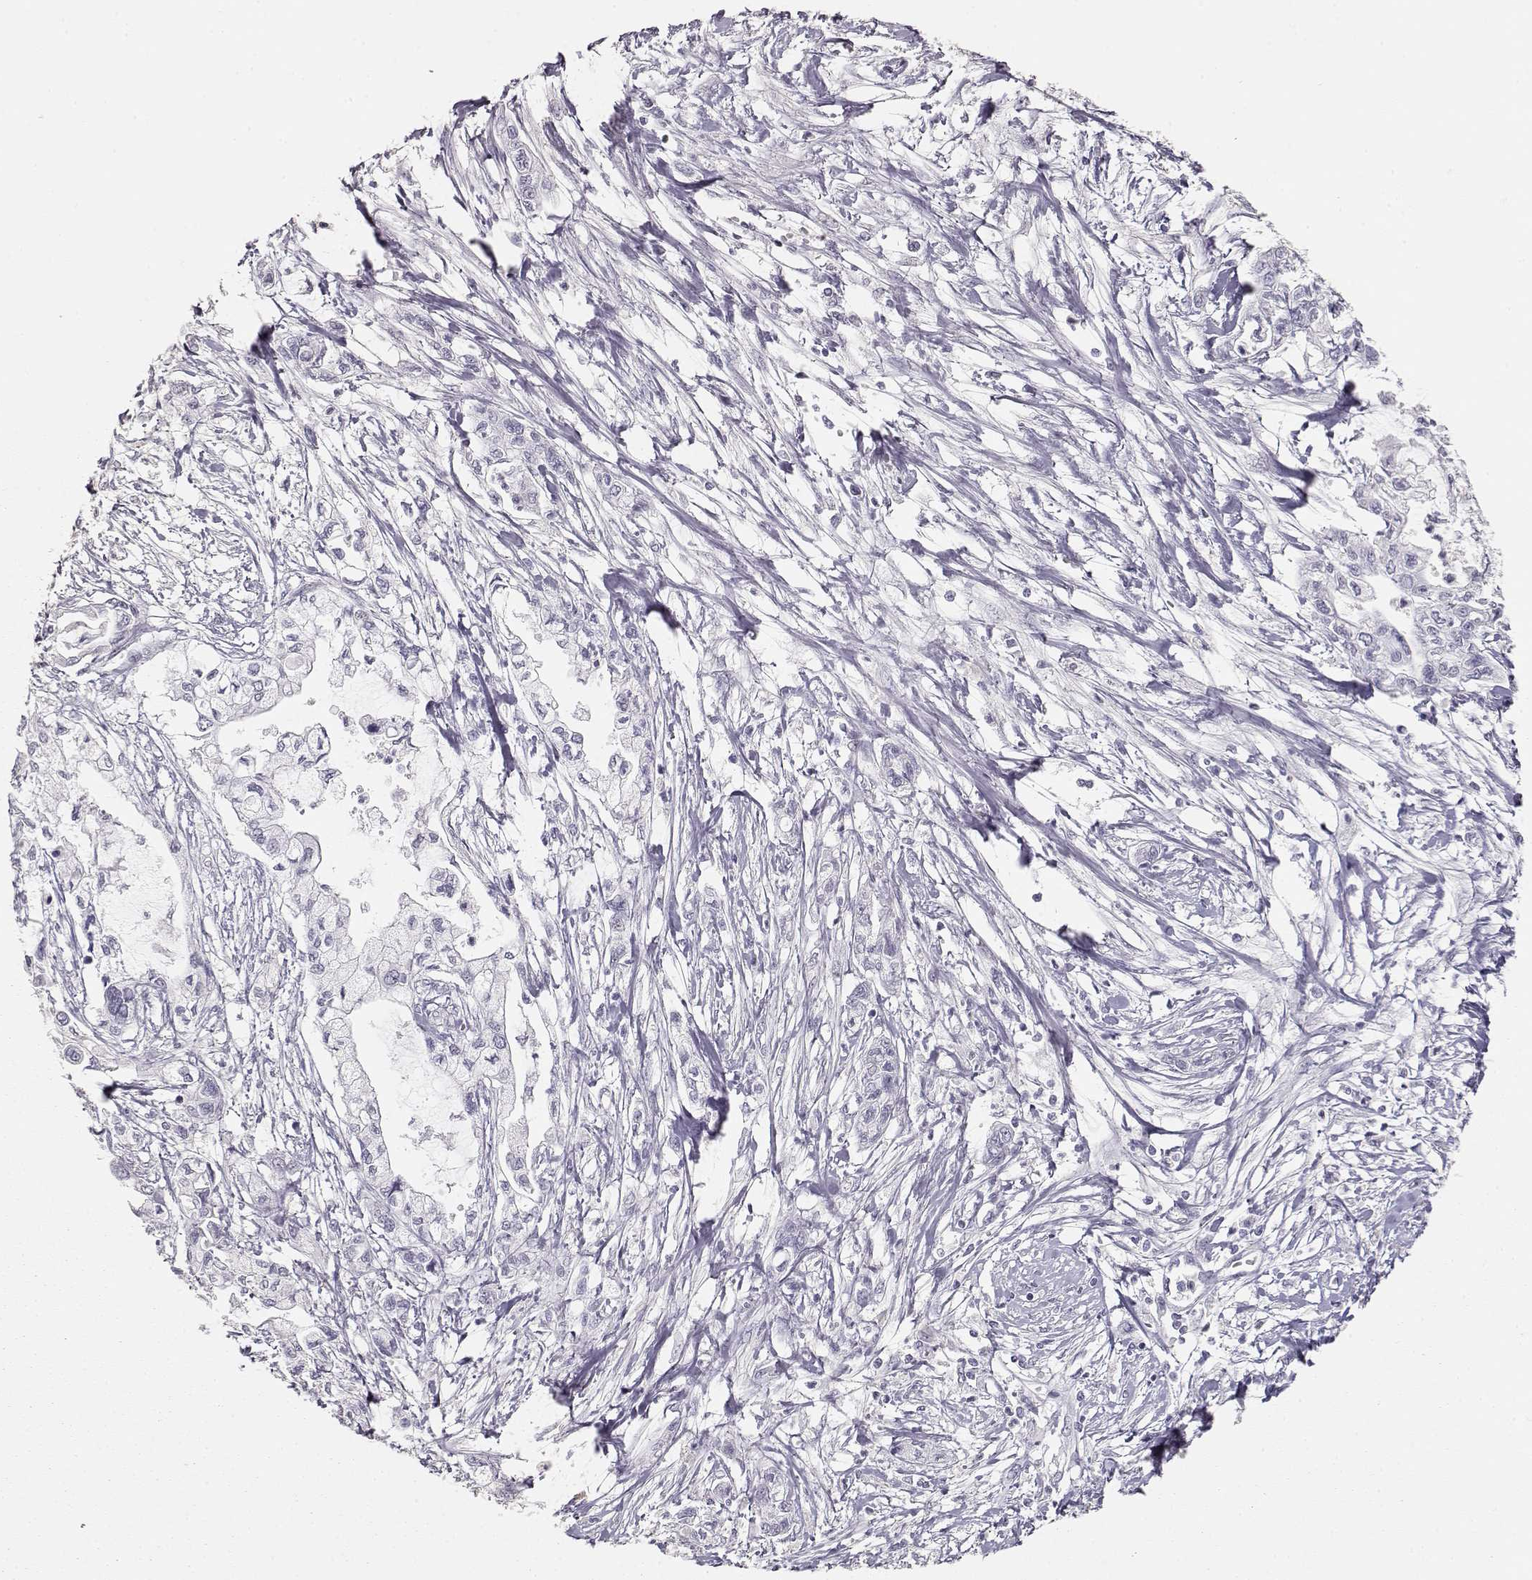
{"staining": {"intensity": "negative", "quantity": "none", "location": "none"}, "tissue": "pancreatic cancer", "cell_type": "Tumor cells", "image_type": "cancer", "snomed": [{"axis": "morphology", "description": "Adenocarcinoma, NOS"}, {"axis": "topography", "description": "Pancreas"}], "caption": "Pancreatic adenocarcinoma stained for a protein using immunohistochemistry (IHC) shows no staining tumor cells.", "gene": "TKTL1", "patient": {"sex": "male", "age": 54}}